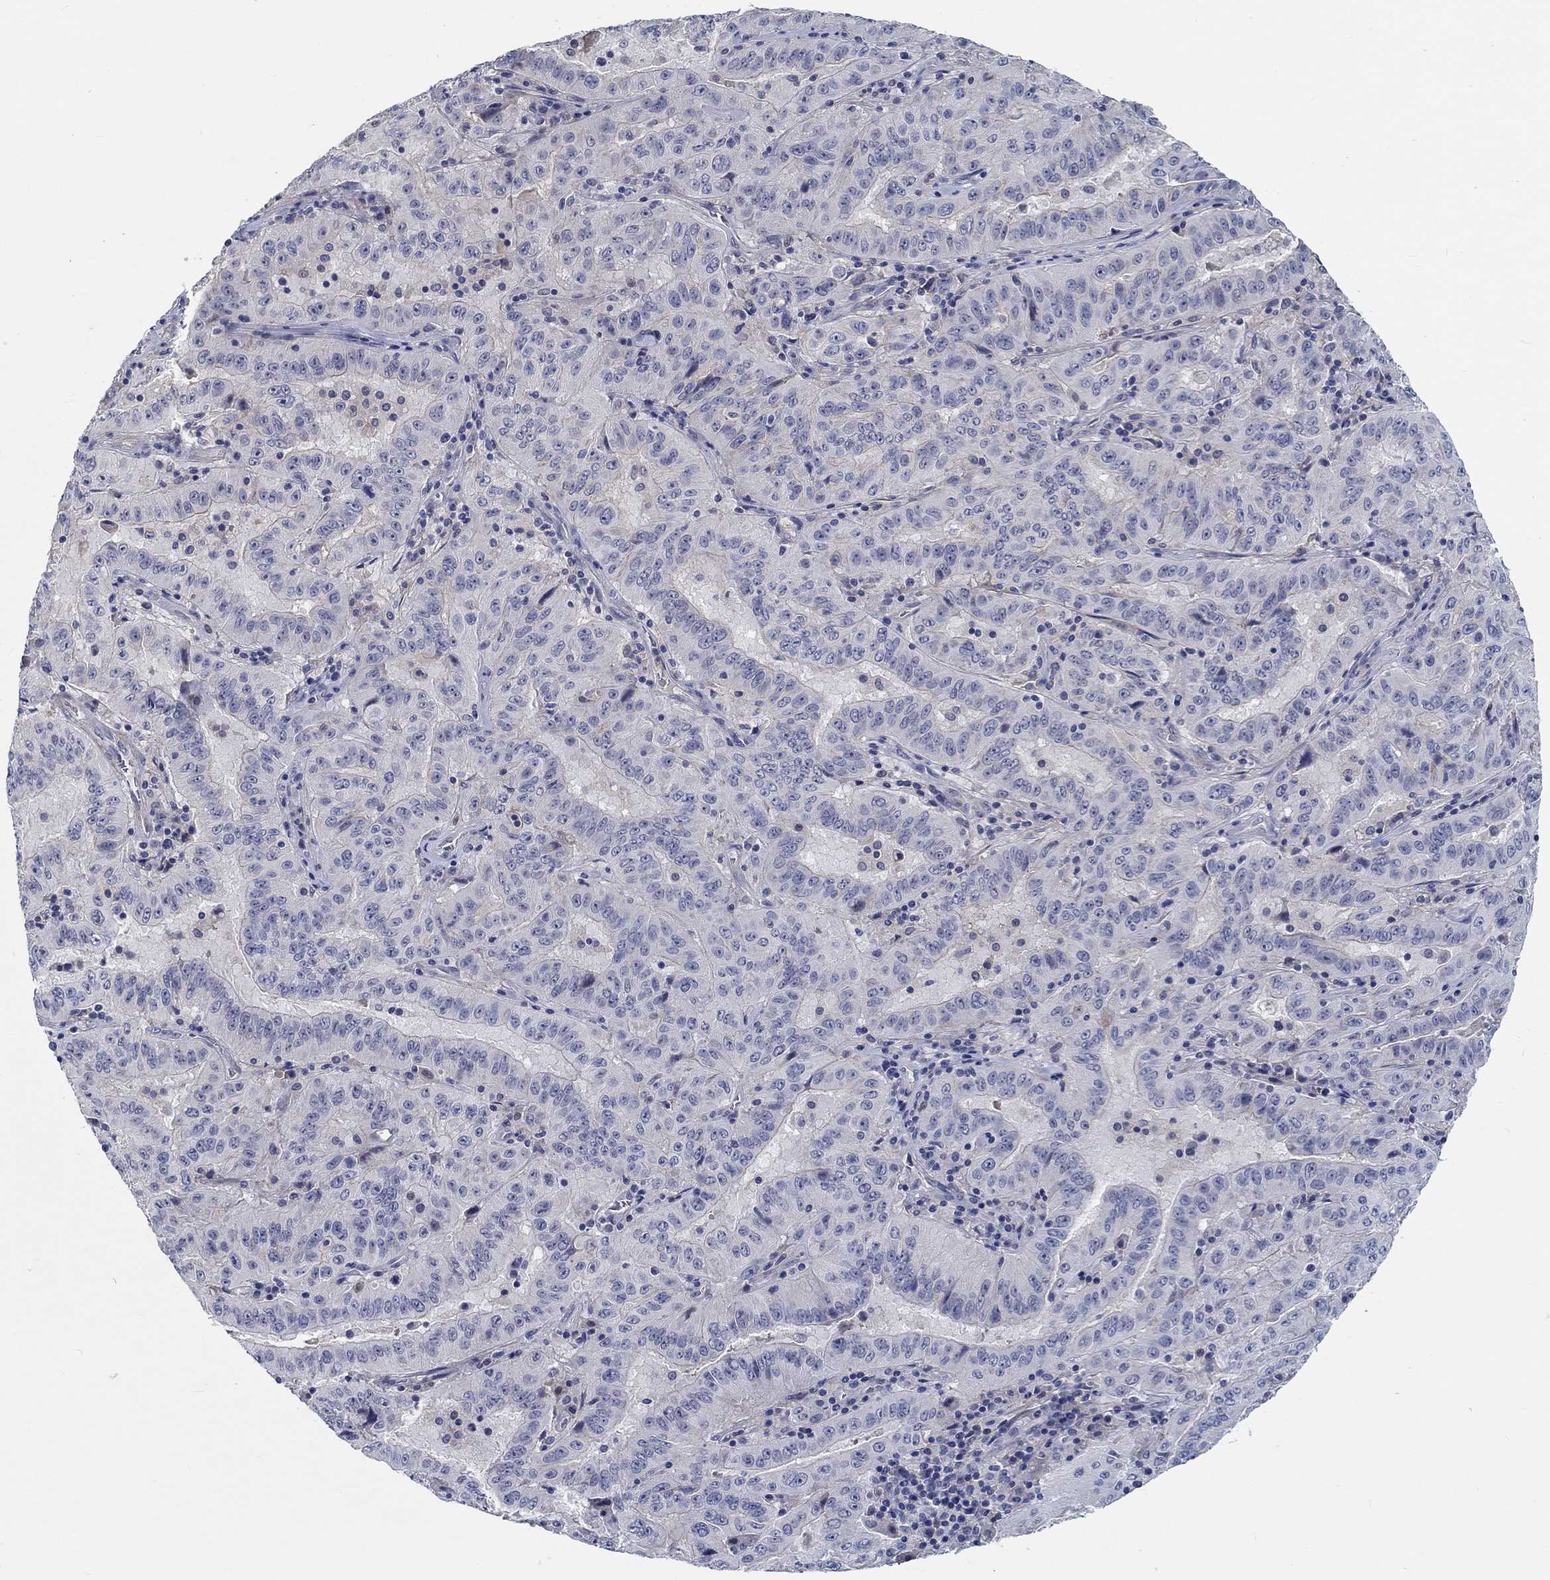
{"staining": {"intensity": "negative", "quantity": "none", "location": "none"}, "tissue": "pancreatic cancer", "cell_type": "Tumor cells", "image_type": "cancer", "snomed": [{"axis": "morphology", "description": "Adenocarcinoma, NOS"}, {"axis": "topography", "description": "Pancreas"}], "caption": "This is a image of IHC staining of pancreatic cancer, which shows no staining in tumor cells. (IHC, brightfield microscopy, high magnification).", "gene": "MYBPC1", "patient": {"sex": "male", "age": 63}}